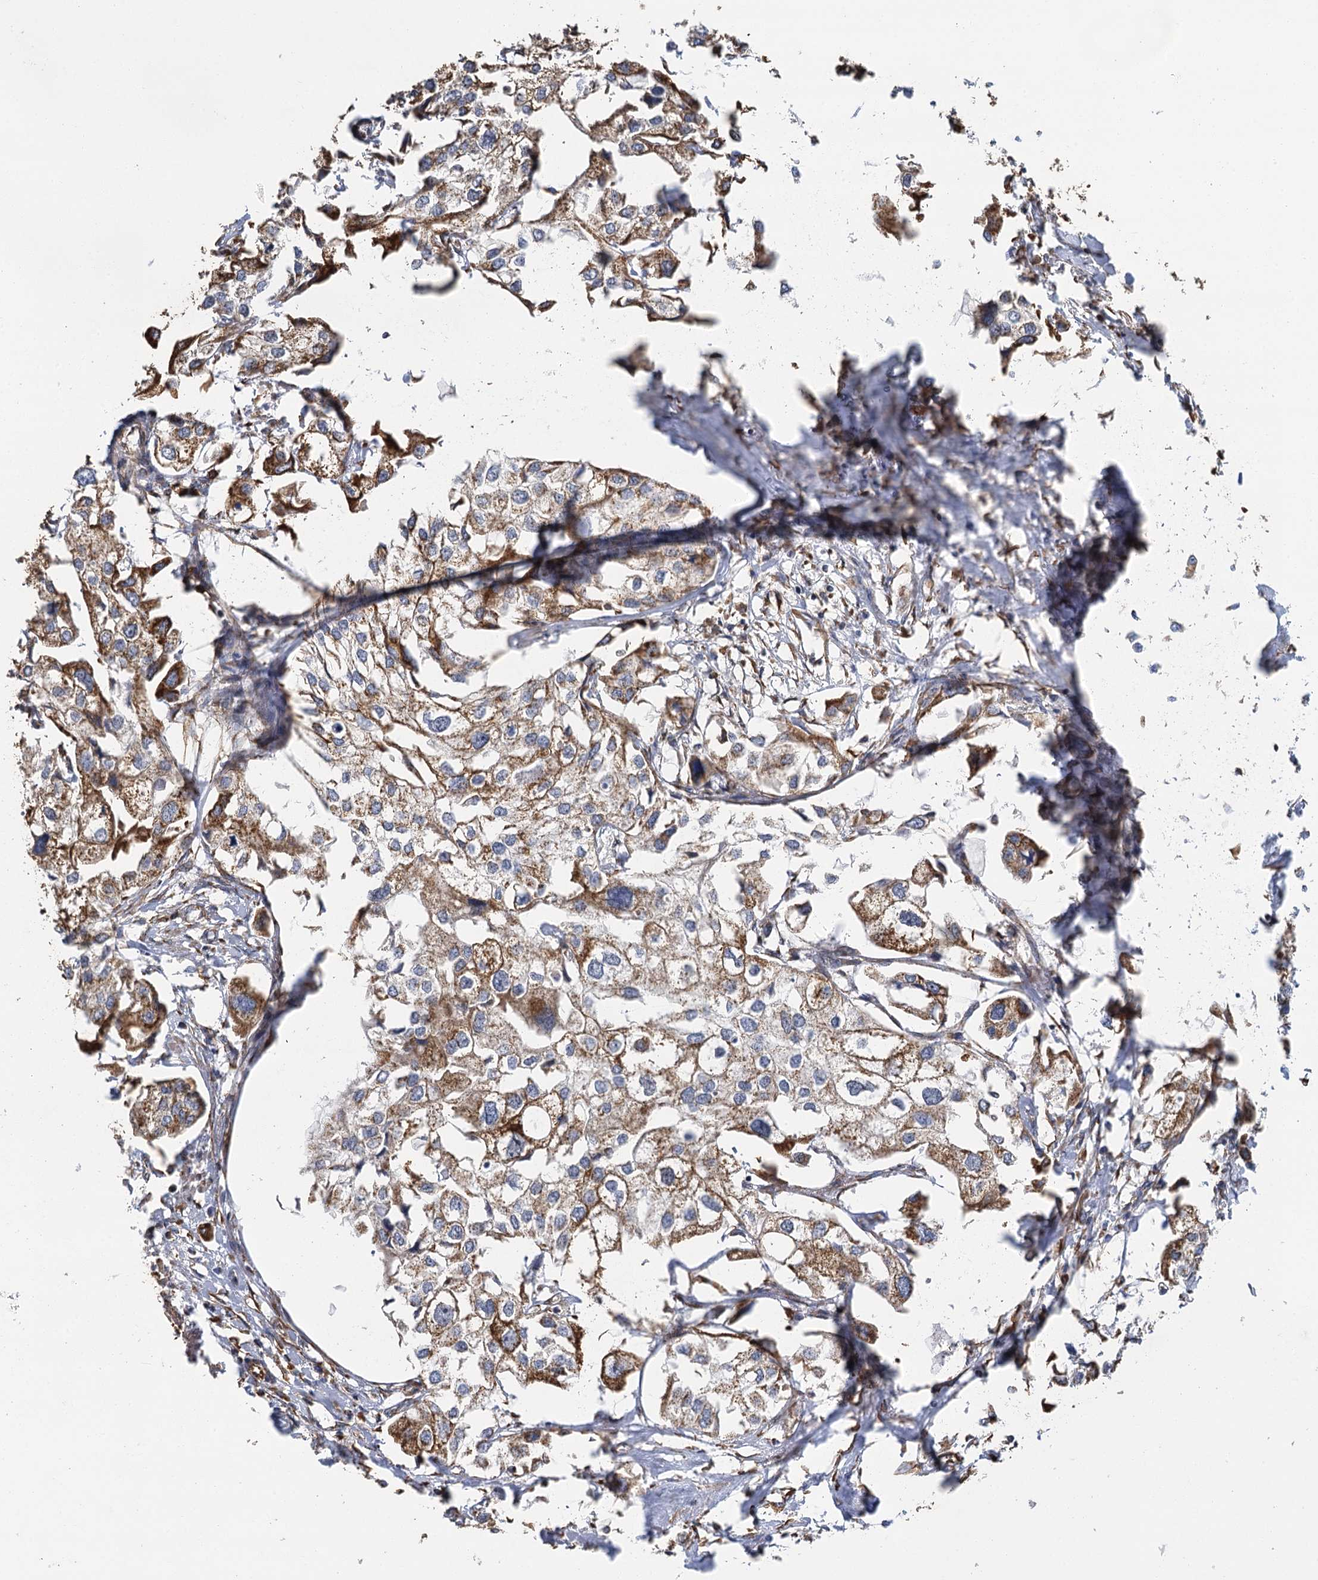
{"staining": {"intensity": "strong", "quantity": "25%-75%", "location": "cytoplasmic/membranous"}, "tissue": "urothelial cancer", "cell_type": "Tumor cells", "image_type": "cancer", "snomed": [{"axis": "morphology", "description": "Urothelial carcinoma, High grade"}, {"axis": "topography", "description": "Urinary bladder"}], "caption": "This is a micrograph of IHC staining of urothelial cancer, which shows strong expression in the cytoplasmic/membranous of tumor cells.", "gene": "IL11RA", "patient": {"sex": "male", "age": 64}}